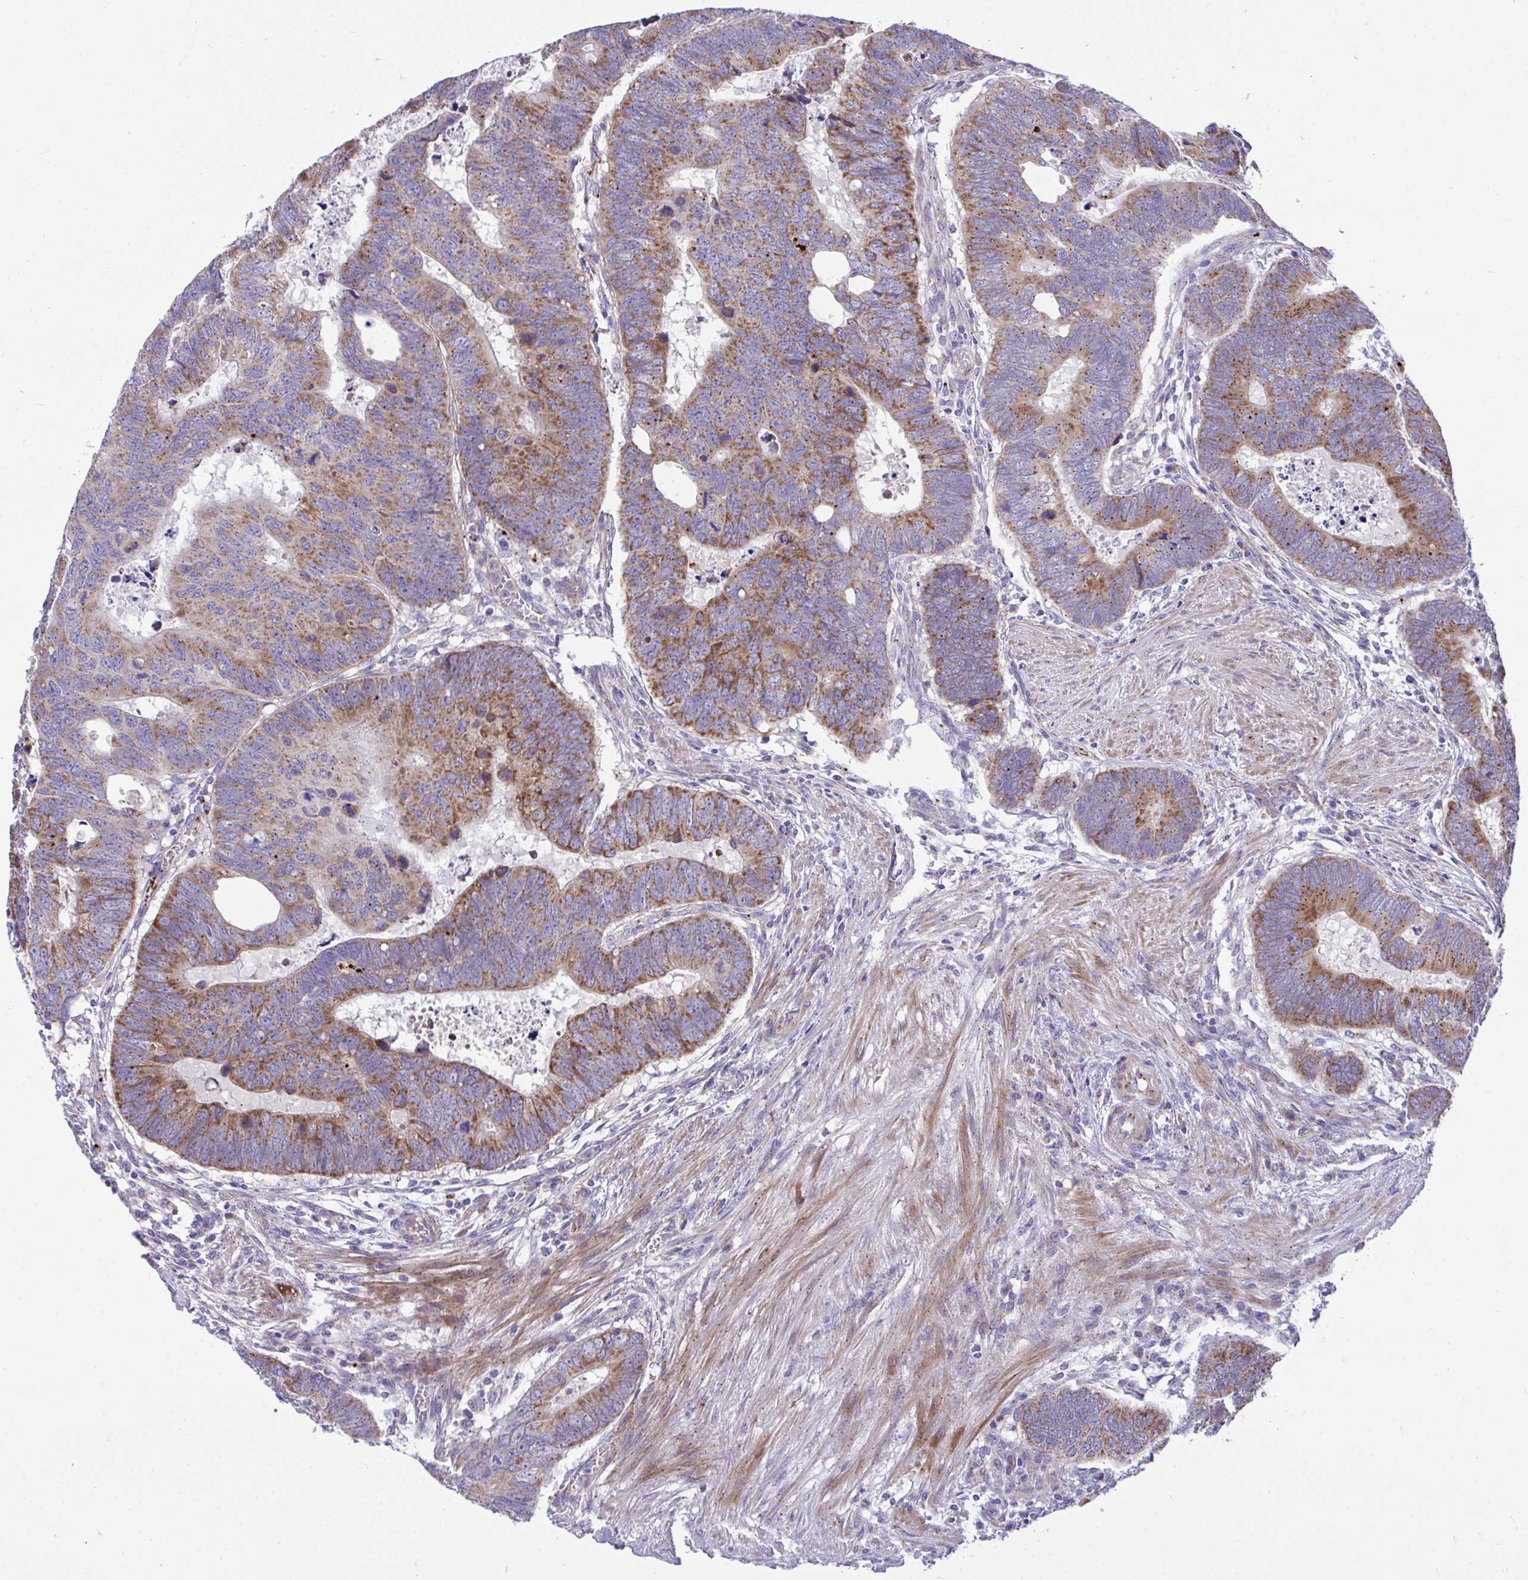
{"staining": {"intensity": "moderate", "quantity": ">75%", "location": "cytoplasmic/membranous"}, "tissue": "colorectal cancer", "cell_type": "Tumor cells", "image_type": "cancer", "snomed": [{"axis": "morphology", "description": "Adenocarcinoma, NOS"}, {"axis": "topography", "description": "Colon"}], "caption": "Brown immunohistochemical staining in human colorectal cancer shows moderate cytoplasmic/membranous staining in about >75% of tumor cells.", "gene": "MRPS16", "patient": {"sex": "male", "age": 62}}